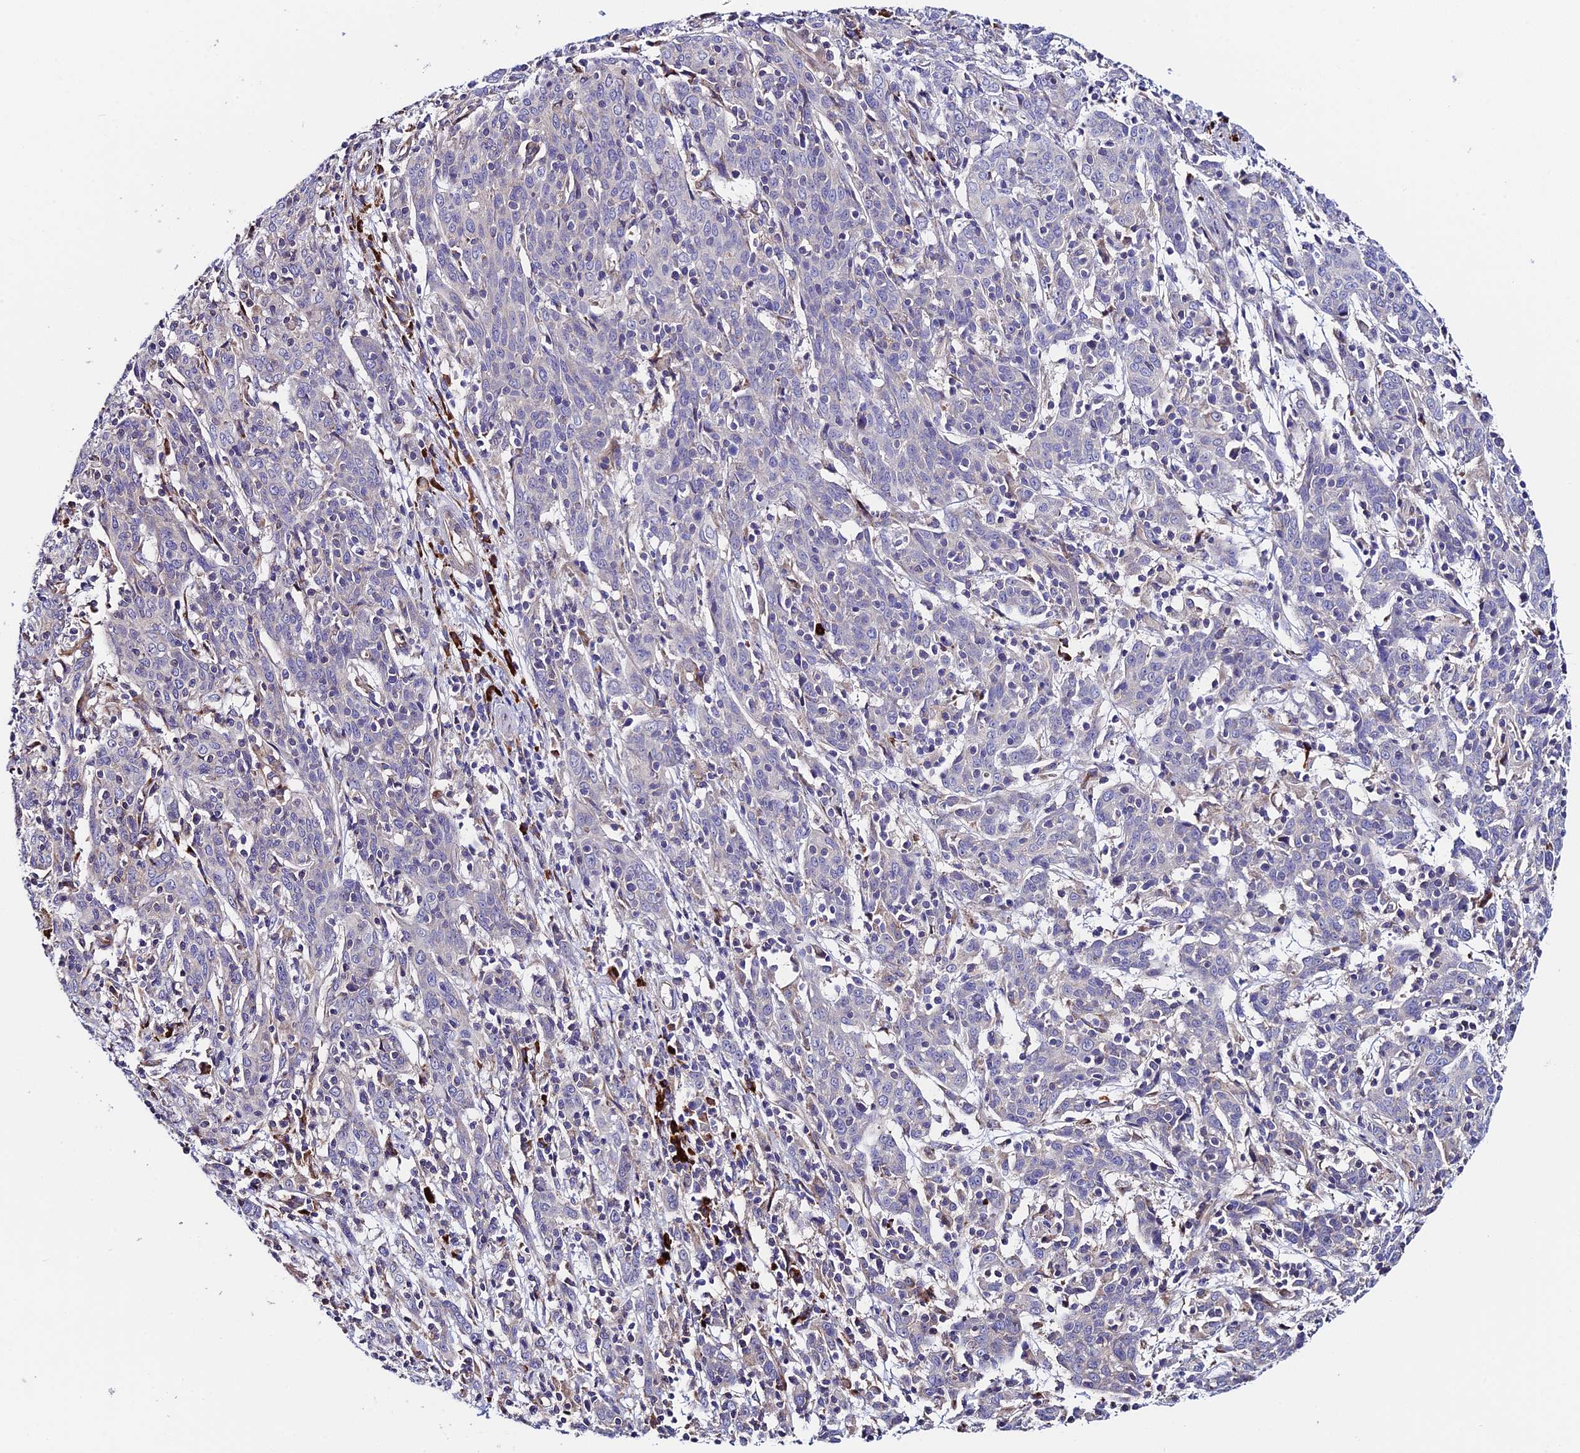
{"staining": {"intensity": "negative", "quantity": "none", "location": "none"}, "tissue": "cervical cancer", "cell_type": "Tumor cells", "image_type": "cancer", "snomed": [{"axis": "morphology", "description": "Squamous cell carcinoma, NOS"}, {"axis": "topography", "description": "Cervix"}], "caption": "There is no significant staining in tumor cells of cervical squamous cell carcinoma.", "gene": "VPS13C", "patient": {"sex": "female", "age": 67}}